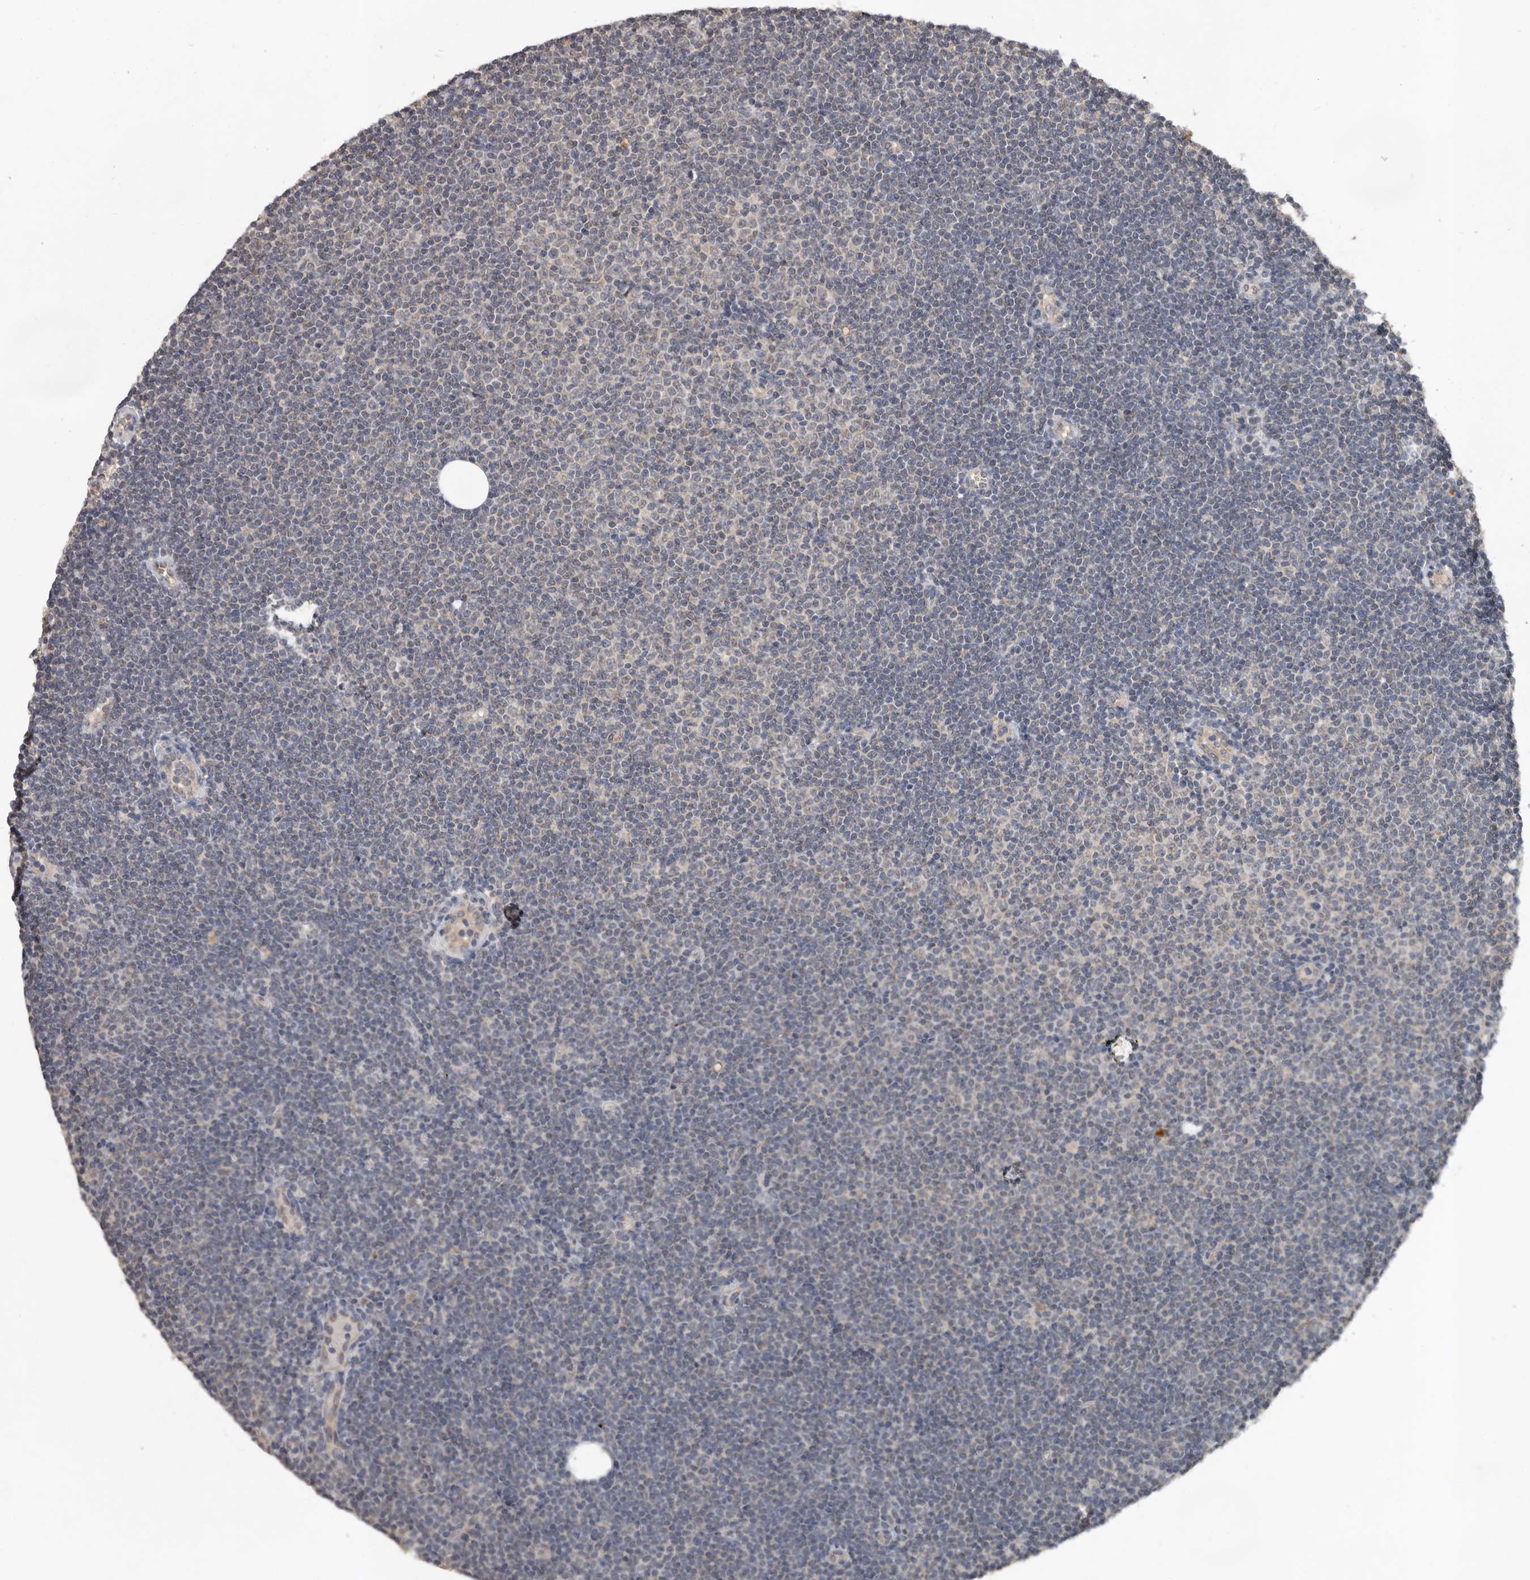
{"staining": {"intensity": "negative", "quantity": "none", "location": "none"}, "tissue": "lymphoma", "cell_type": "Tumor cells", "image_type": "cancer", "snomed": [{"axis": "morphology", "description": "Malignant lymphoma, non-Hodgkin's type, Low grade"}, {"axis": "topography", "description": "Lymph node"}], "caption": "Immunohistochemistry (IHC) micrograph of malignant lymphoma, non-Hodgkin's type (low-grade) stained for a protein (brown), which reveals no positivity in tumor cells.", "gene": "MTF1", "patient": {"sex": "female", "age": 53}}